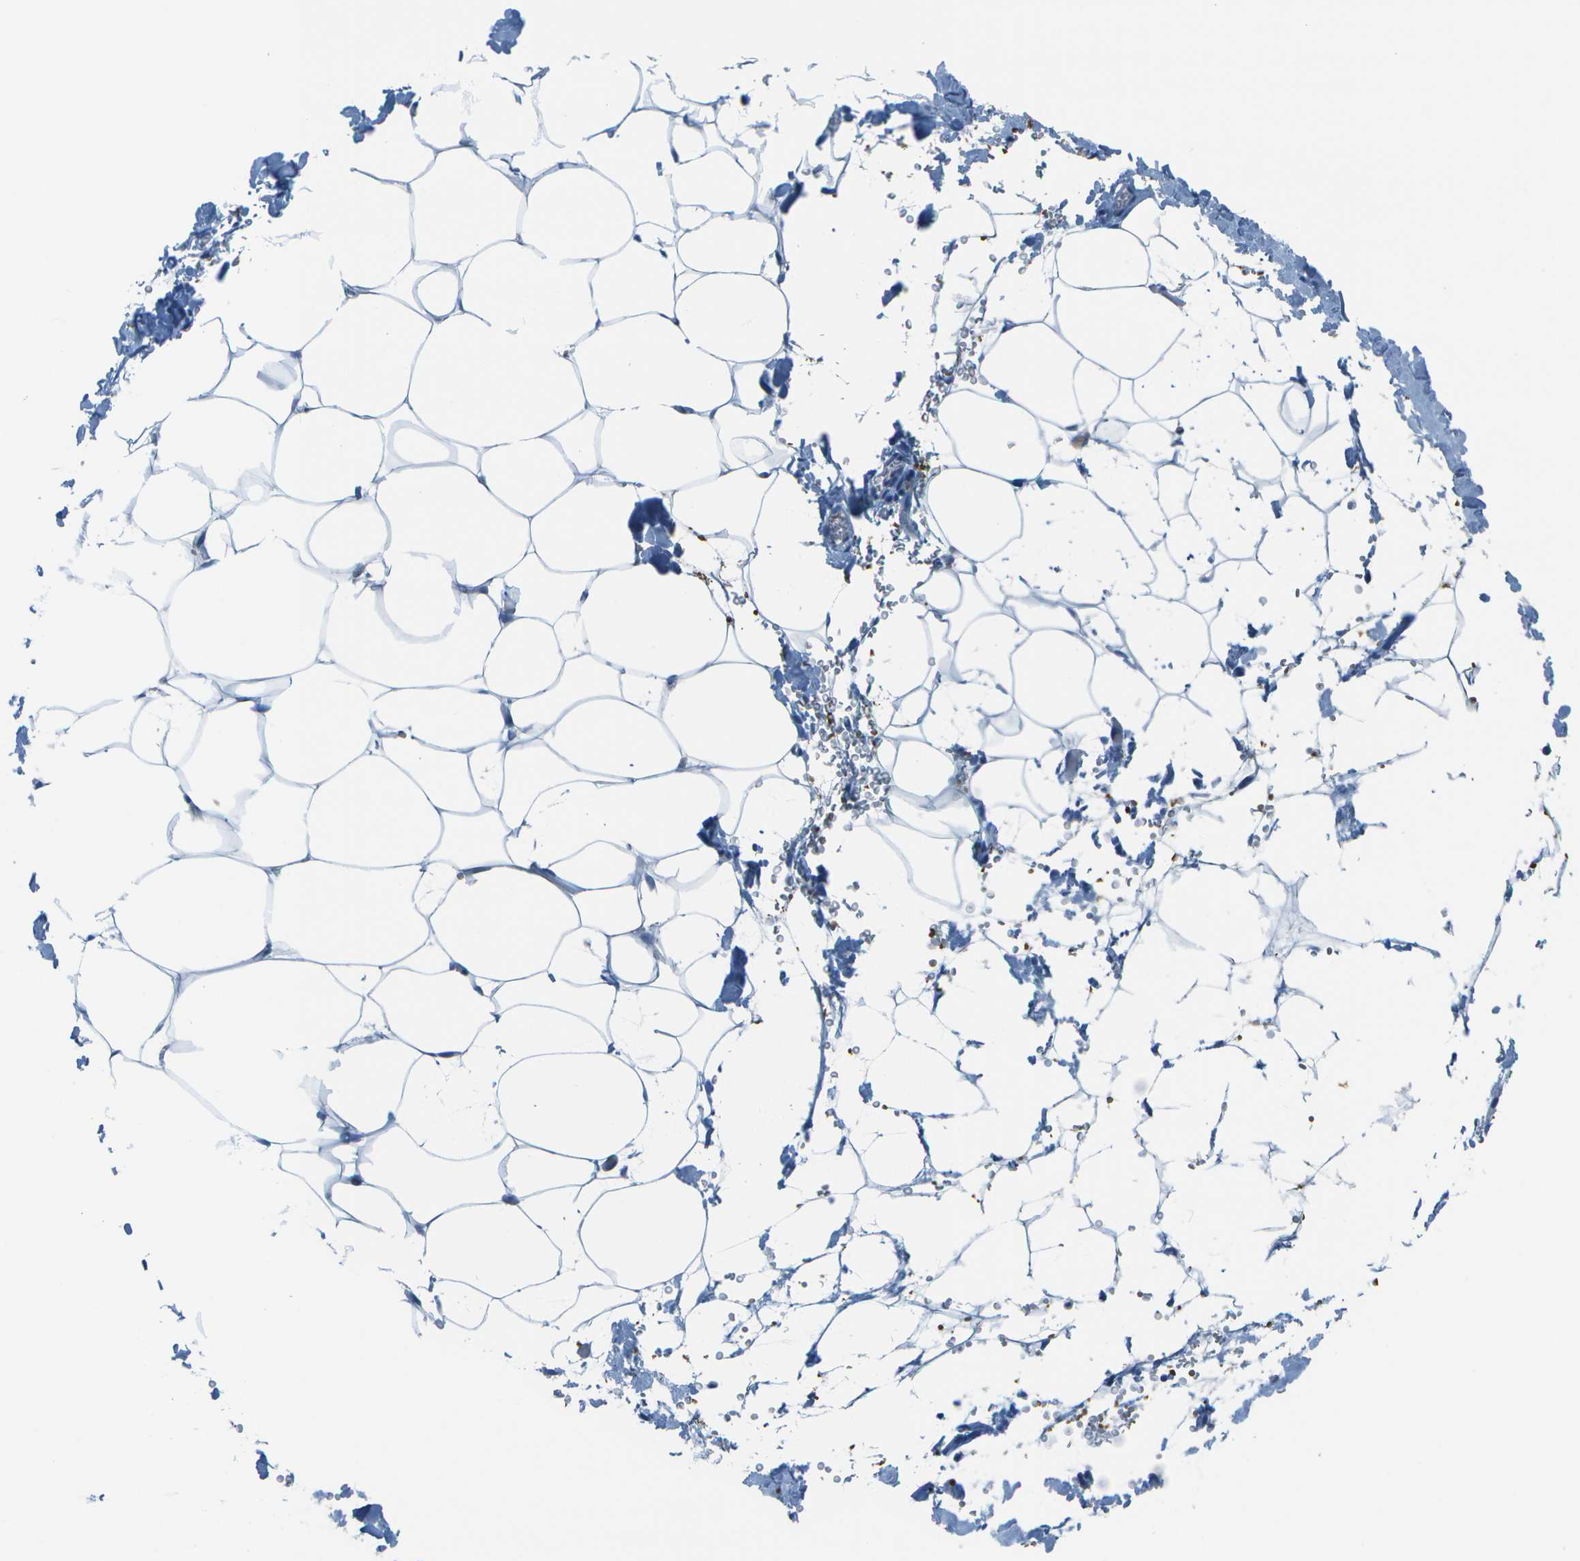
{"staining": {"intensity": "negative", "quantity": "none", "location": "none"}, "tissue": "adipose tissue", "cell_type": "Adipocytes", "image_type": "normal", "snomed": [{"axis": "morphology", "description": "Normal tissue, NOS"}, {"axis": "topography", "description": "Breast"}, {"axis": "topography", "description": "Adipose tissue"}], "caption": "IHC photomicrograph of benign adipose tissue stained for a protein (brown), which exhibits no positivity in adipocytes. The staining was performed using DAB to visualize the protein expression in brown, while the nuclei were stained in blue with hematoxylin (Magnification: 20x).", "gene": "ASL", "patient": {"sex": "female", "age": 25}}